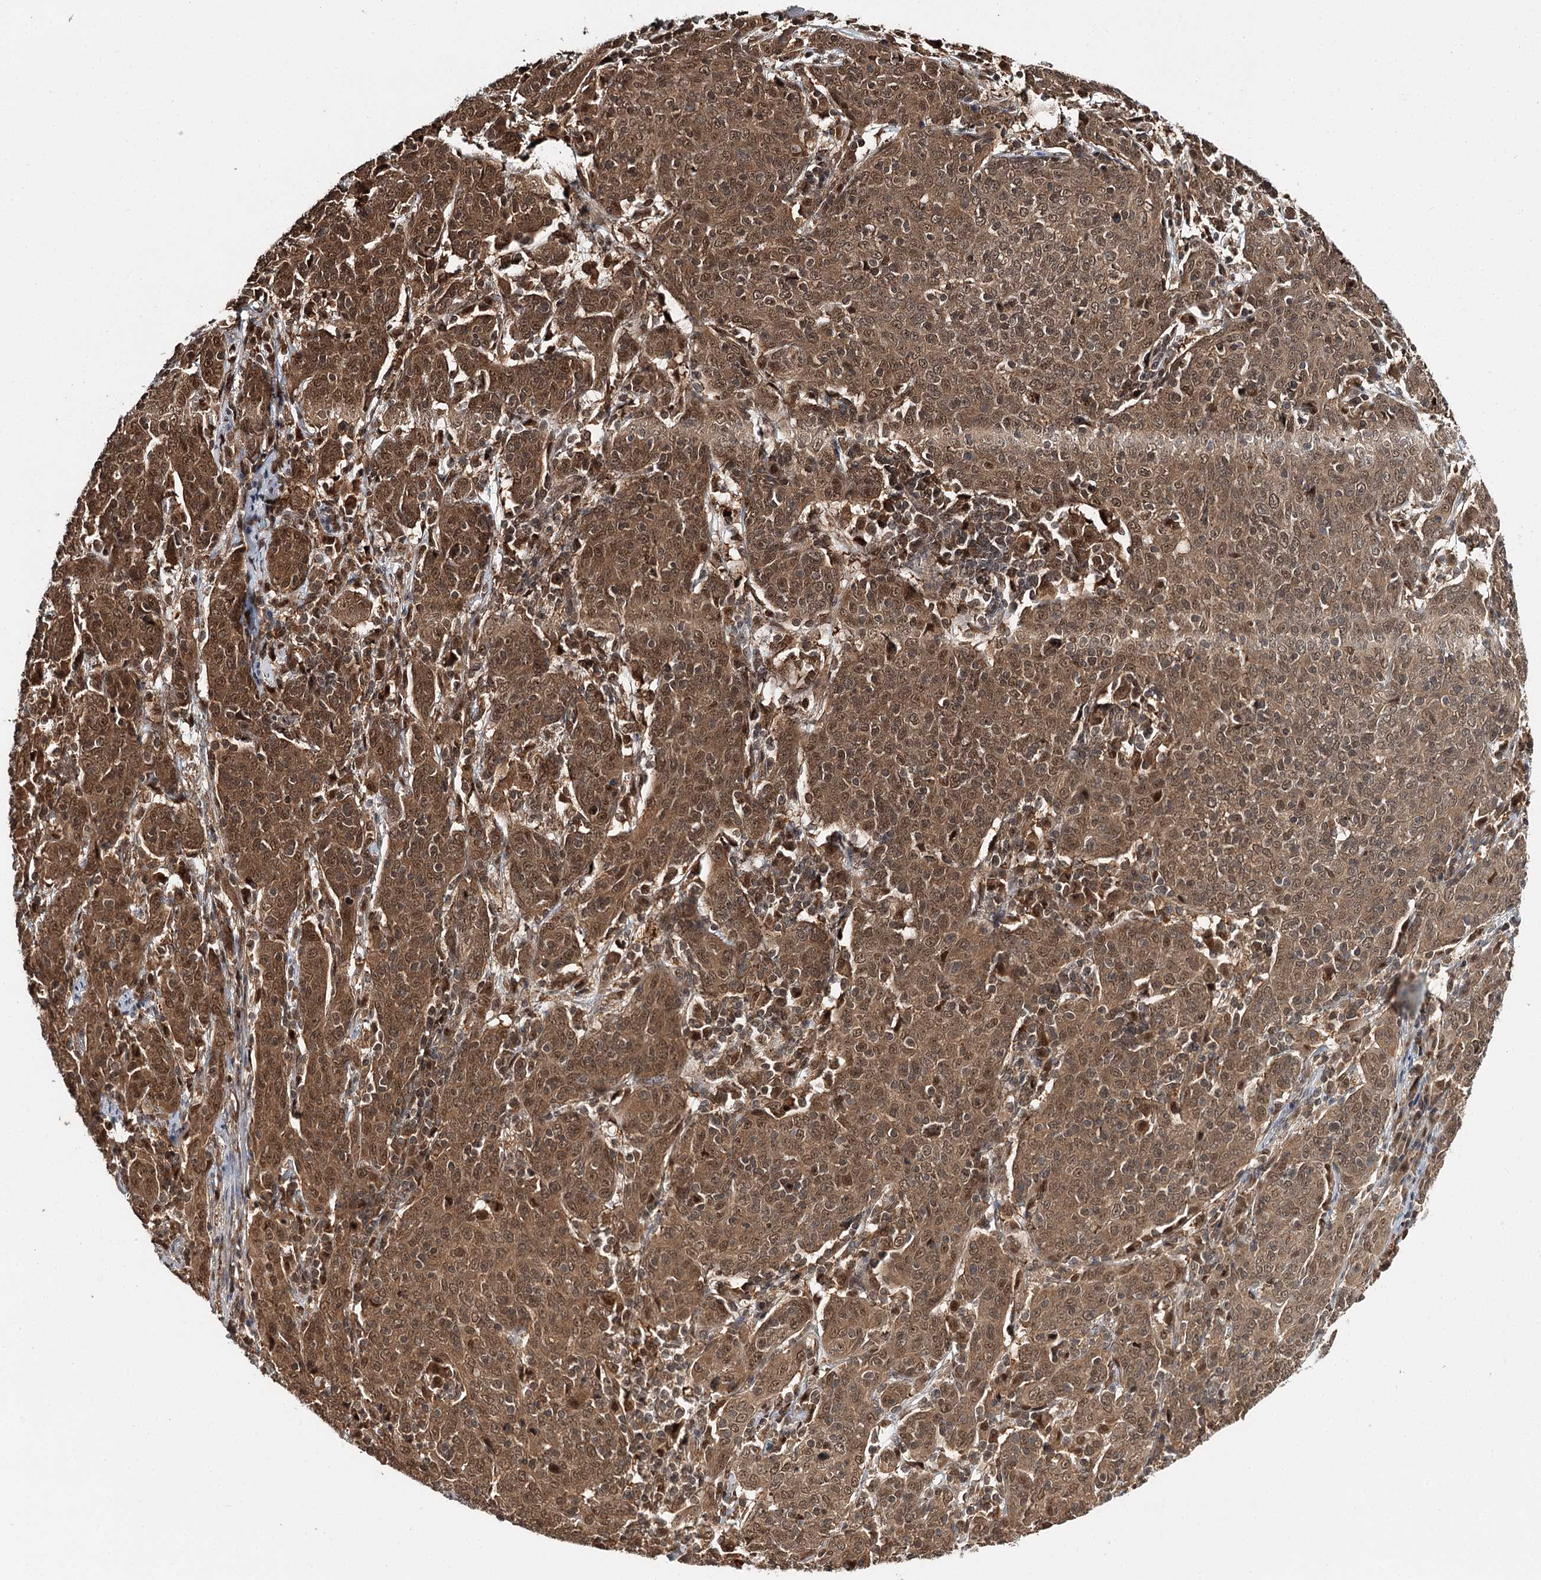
{"staining": {"intensity": "moderate", "quantity": ">75%", "location": "cytoplasmic/membranous,nuclear"}, "tissue": "cervical cancer", "cell_type": "Tumor cells", "image_type": "cancer", "snomed": [{"axis": "morphology", "description": "Squamous cell carcinoma, NOS"}, {"axis": "topography", "description": "Cervix"}], "caption": "Tumor cells reveal moderate cytoplasmic/membranous and nuclear staining in approximately >75% of cells in cervical squamous cell carcinoma. (Brightfield microscopy of DAB IHC at high magnification).", "gene": "N6AMT1", "patient": {"sex": "female", "age": 67}}